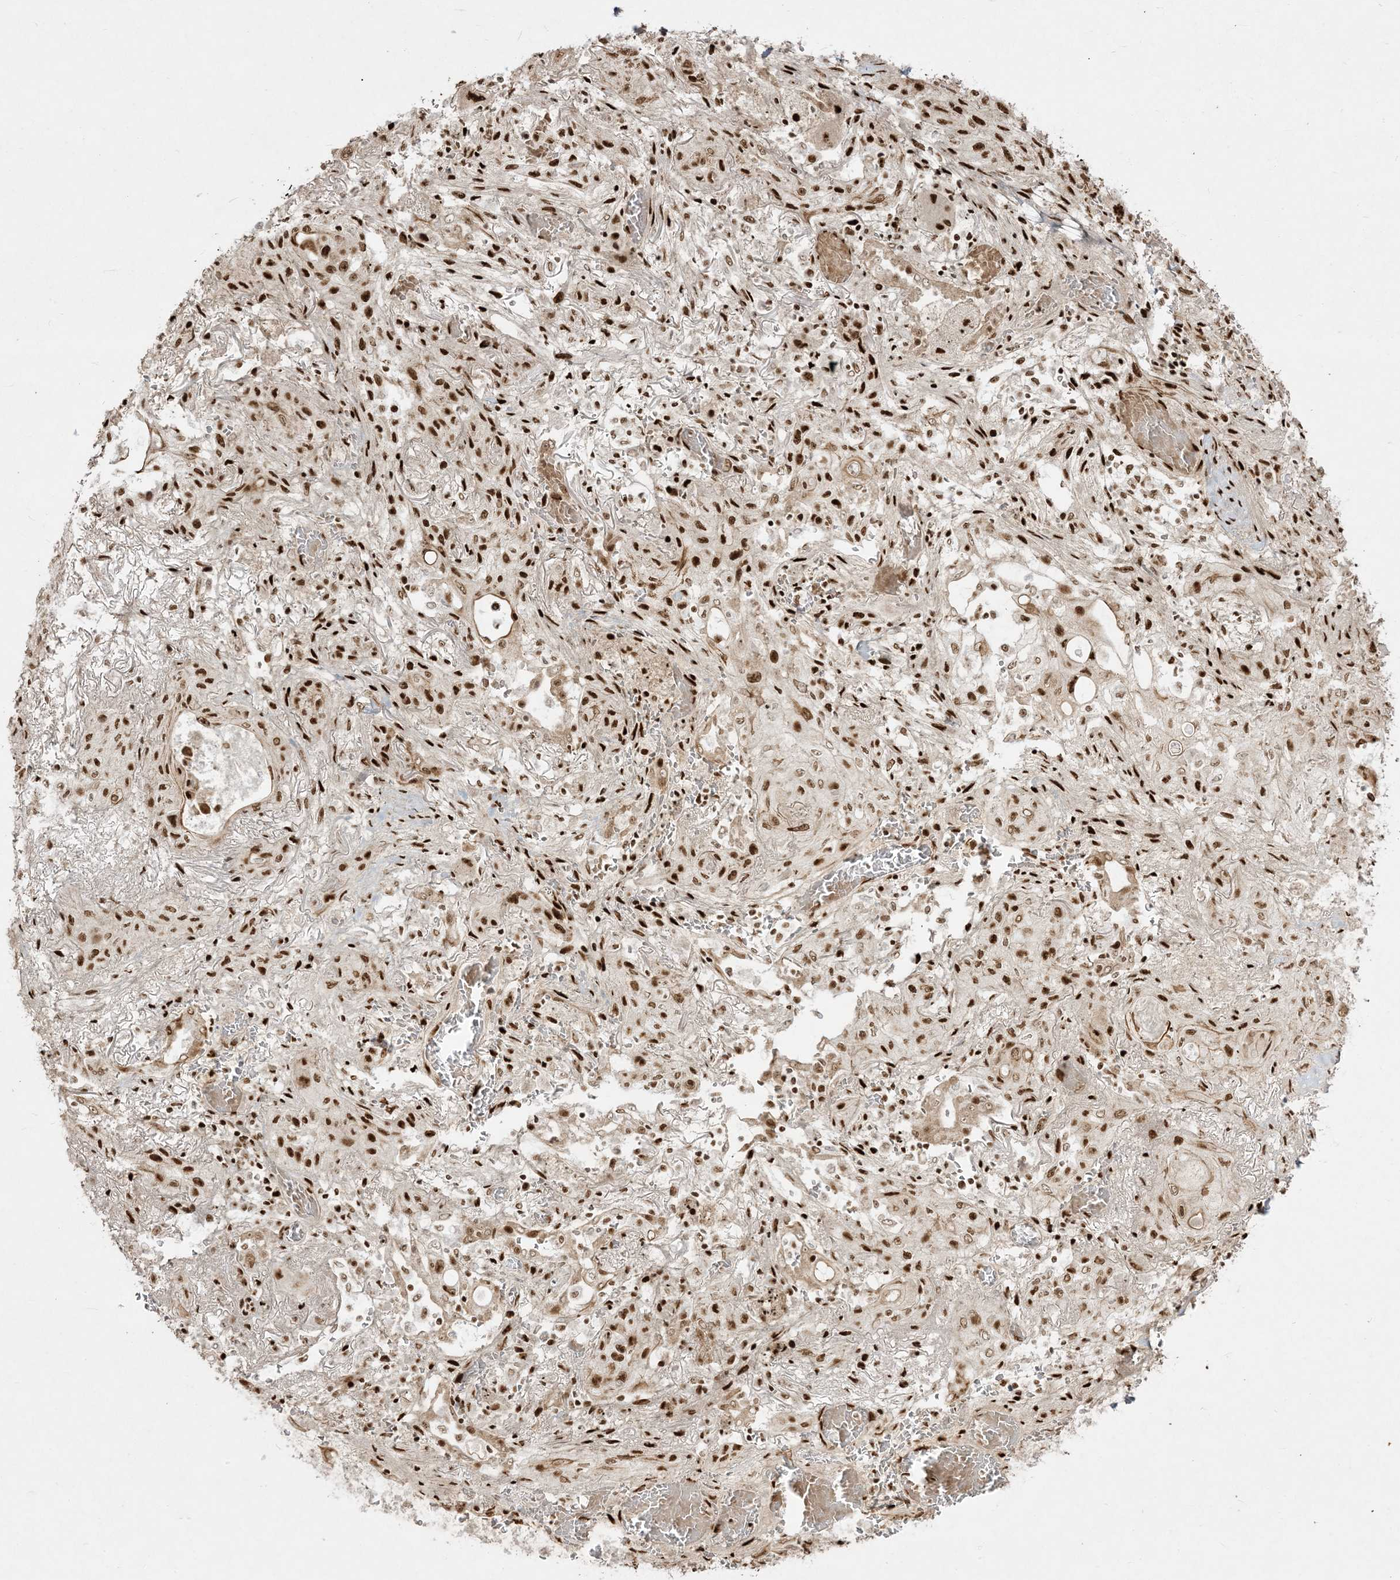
{"staining": {"intensity": "strong", "quantity": ">75%", "location": "nuclear"}, "tissue": "lung cancer", "cell_type": "Tumor cells", "image_type": "cancer", "snomed": [{"axis": "morphology", "description": "Squamous cell carcinoma, NOS"}, {"axis": "topography", "description": "Lung"}], "caption": "Brown immunohistochemical staining in squamous cell carcinoma (lung) exhibits strong nuclear positivity in about >75% of tumor cells.", "gene": "RBM10", "patient": {"sex": "female", "age": 47}}